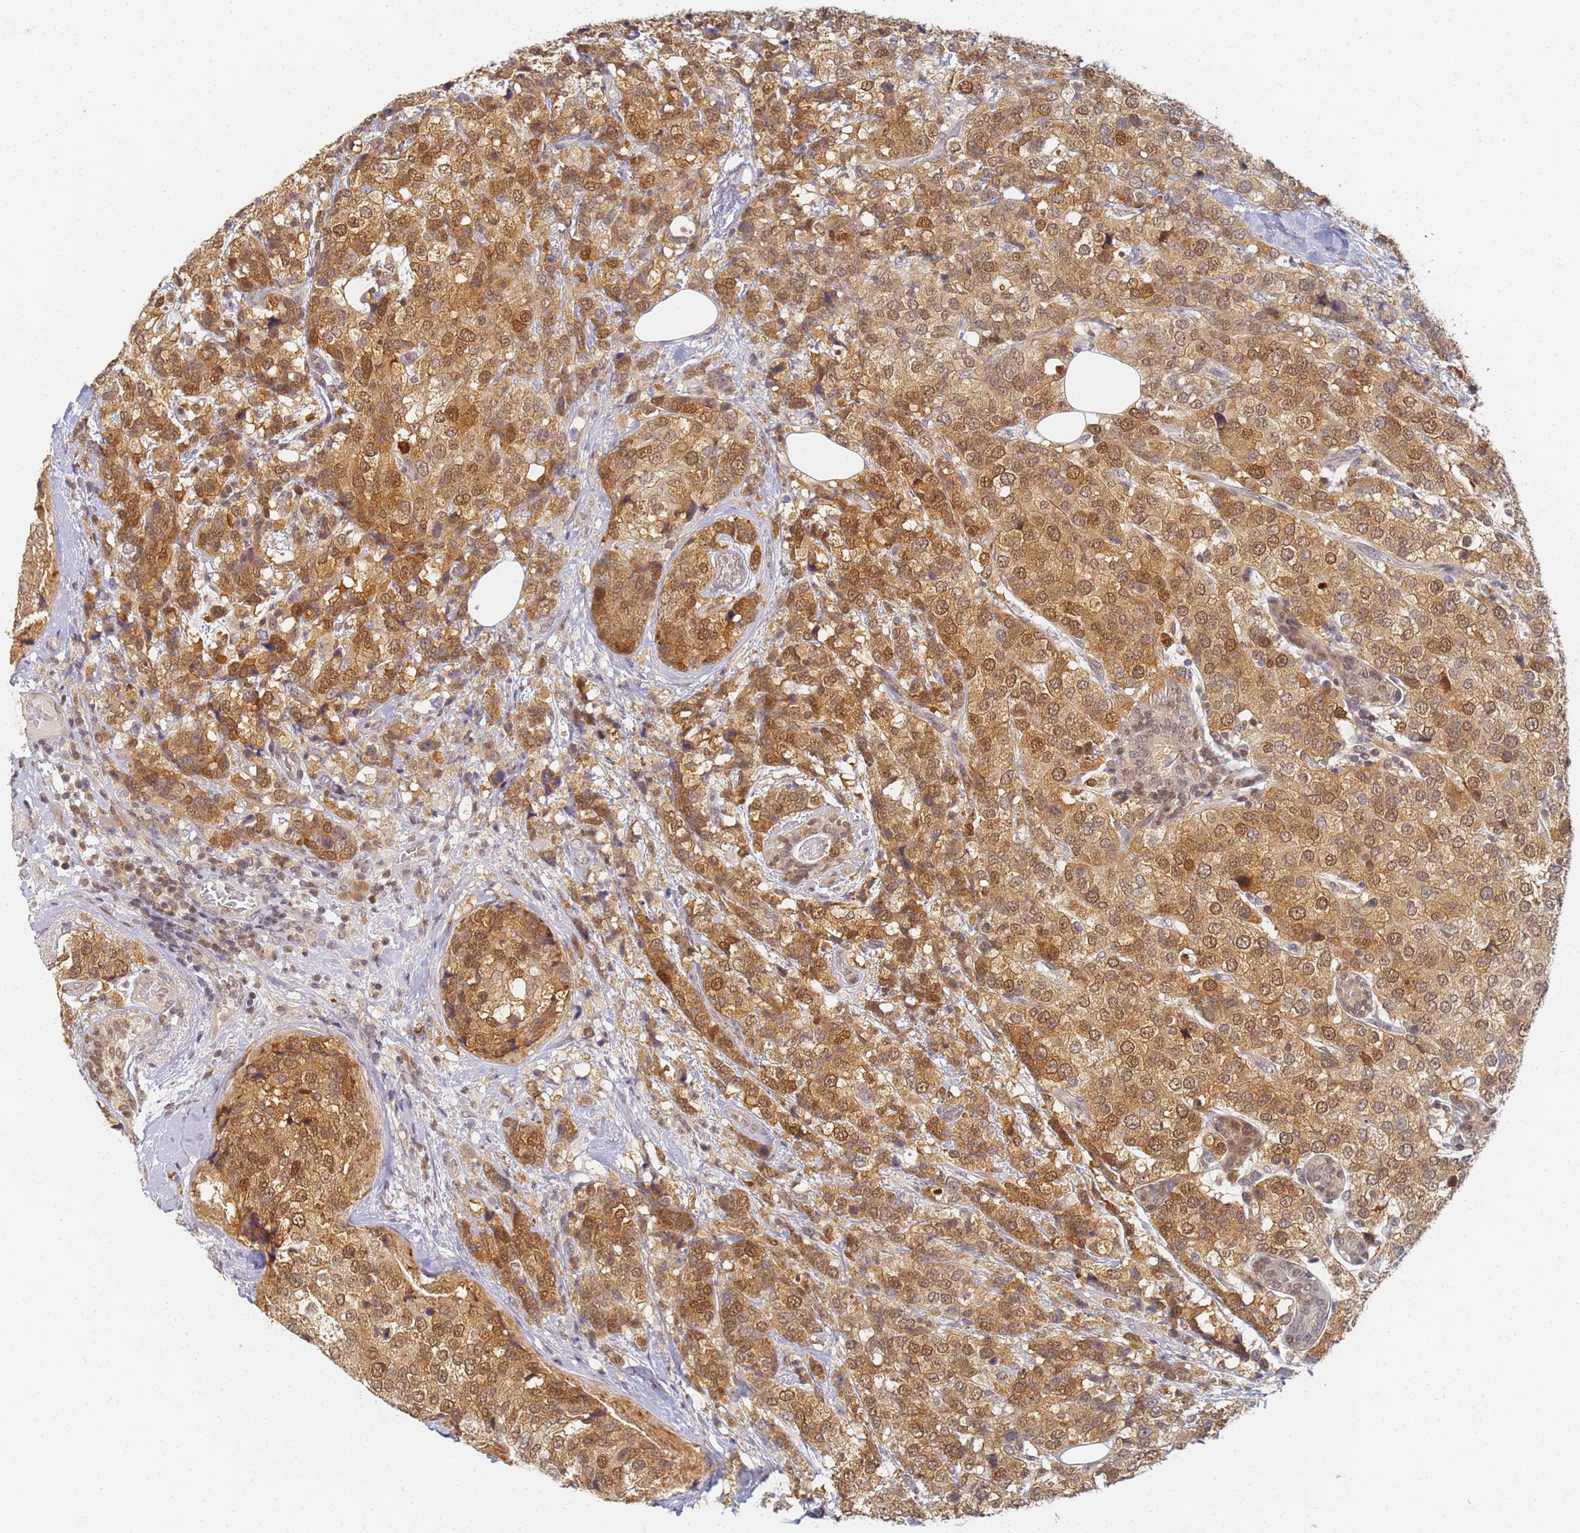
{"staining": {"intensity": "moderate", "quantity": ">75%", "location": "cytoplasmic/membranous,nuclear"}, "tissue": "breast cancer", "cell_type": "Tumor cells", "image_type": "cancer", "snomed": [{"axis": "morphology", "description": "Lobular carcinoma"}, {"axis": "topography", "description": "Breast"}], "caption": "Protein expression analysis of human lobular carcinoma (breast) reveals moderate cytoplasmic/membranous and nuclear staining in about >75% of tumor cells.", "gene": "HMCES", "patient": {"sex": "female", "age": 59}}